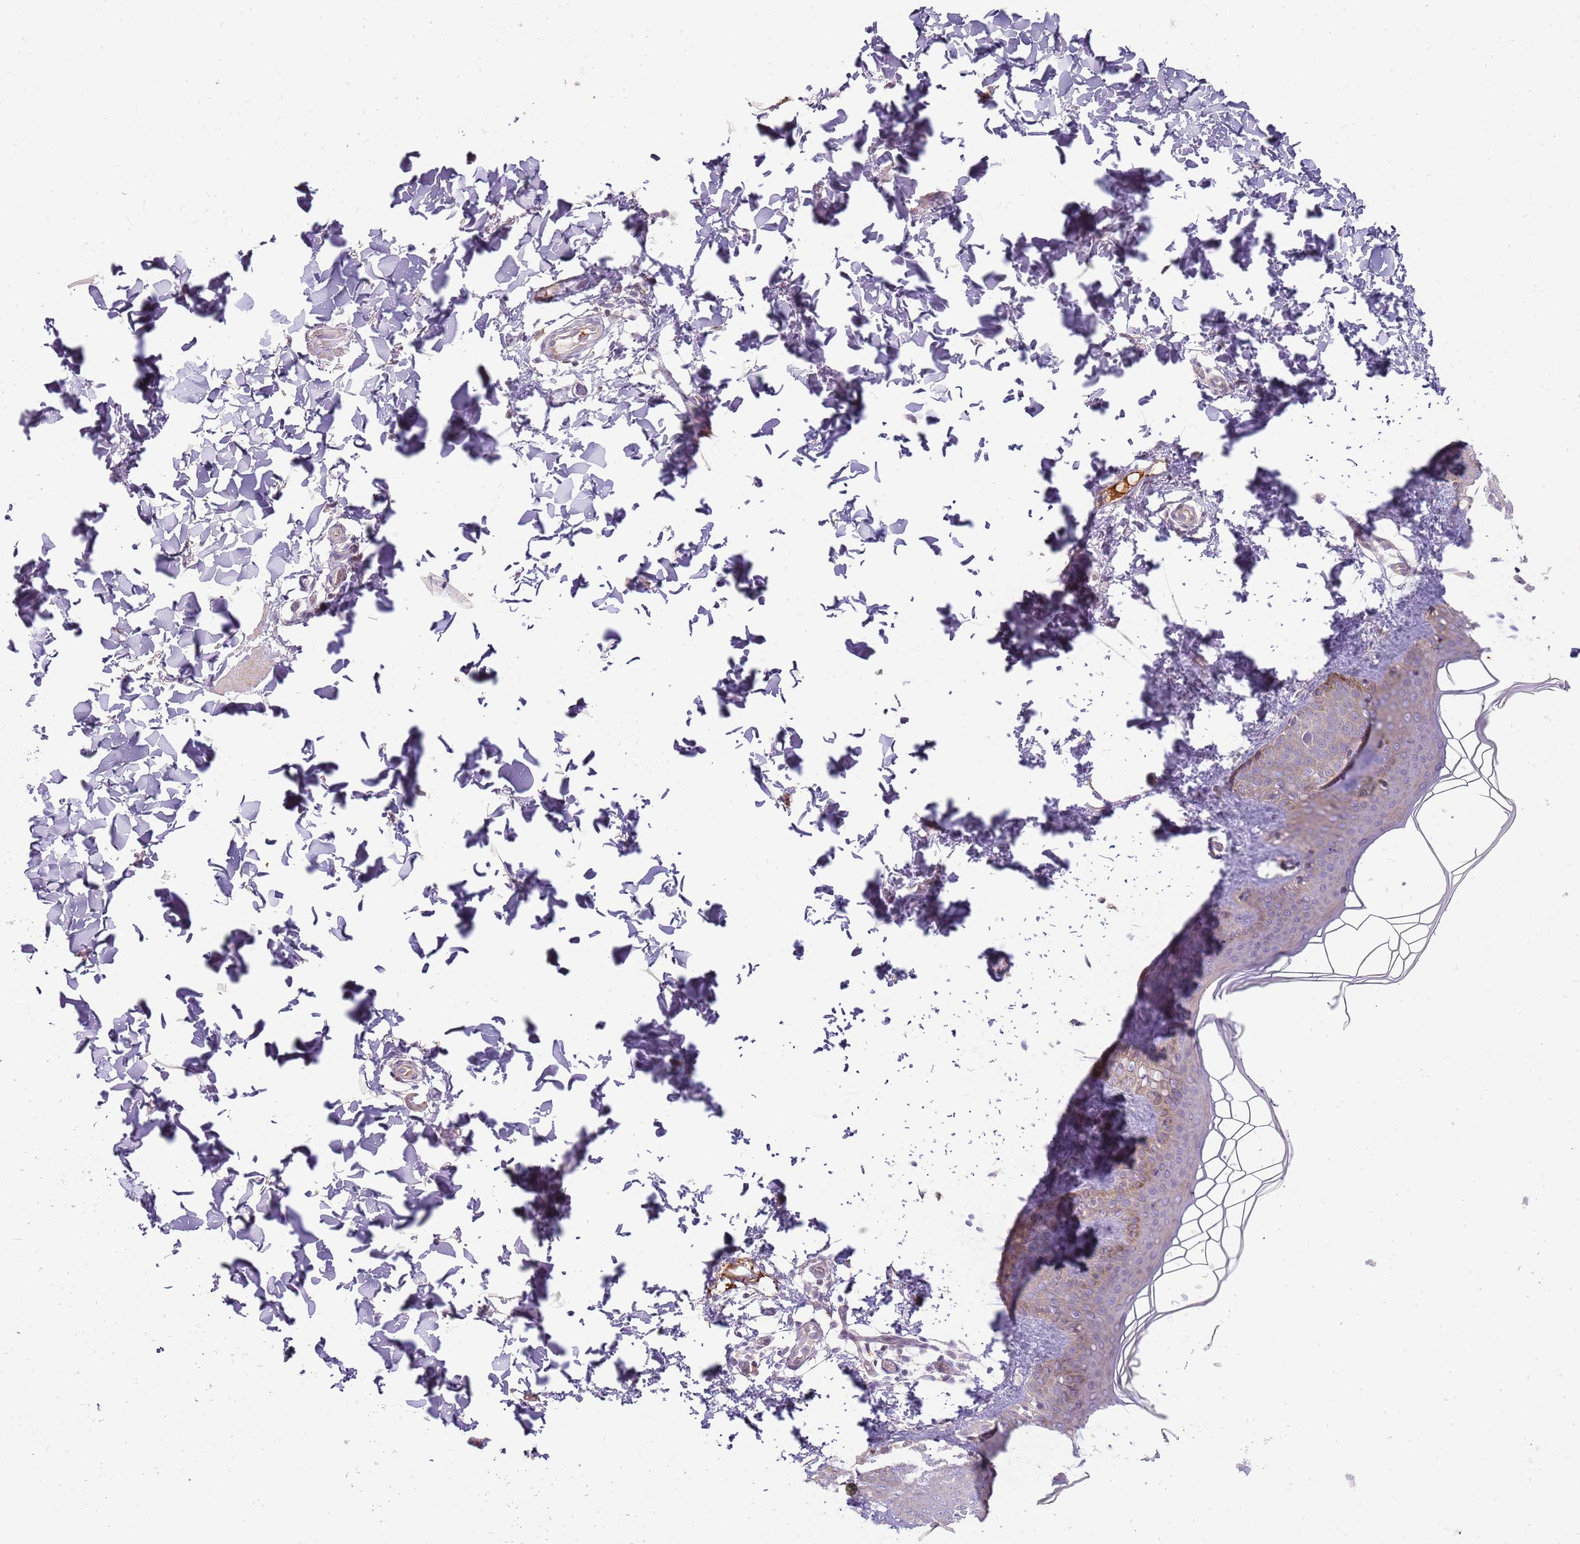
{"staining": {"intensity": "weak", "quantity": "25%-75%", "location": "cytoplasmic/membranous"}, "tissue": "skin", "cell_type": "Fibroblasts", "image_type": "normal", "snomed": [{"axis": "morphology", "description": "Normal tissue, NOS"}, {"axis": "topography", "description": "Skin"}], "caption": "Skin stained with DAB immunohistochemistry (IHC) exhibits low levels of weak cytoplasmic/membranous staining in about 25%-75% of fibroblasts. (DAB IHC, brown staining for protein, blue staining for nuclei).", "gene": "MCUB", "patient": {"sex": "male", "age": 36}}